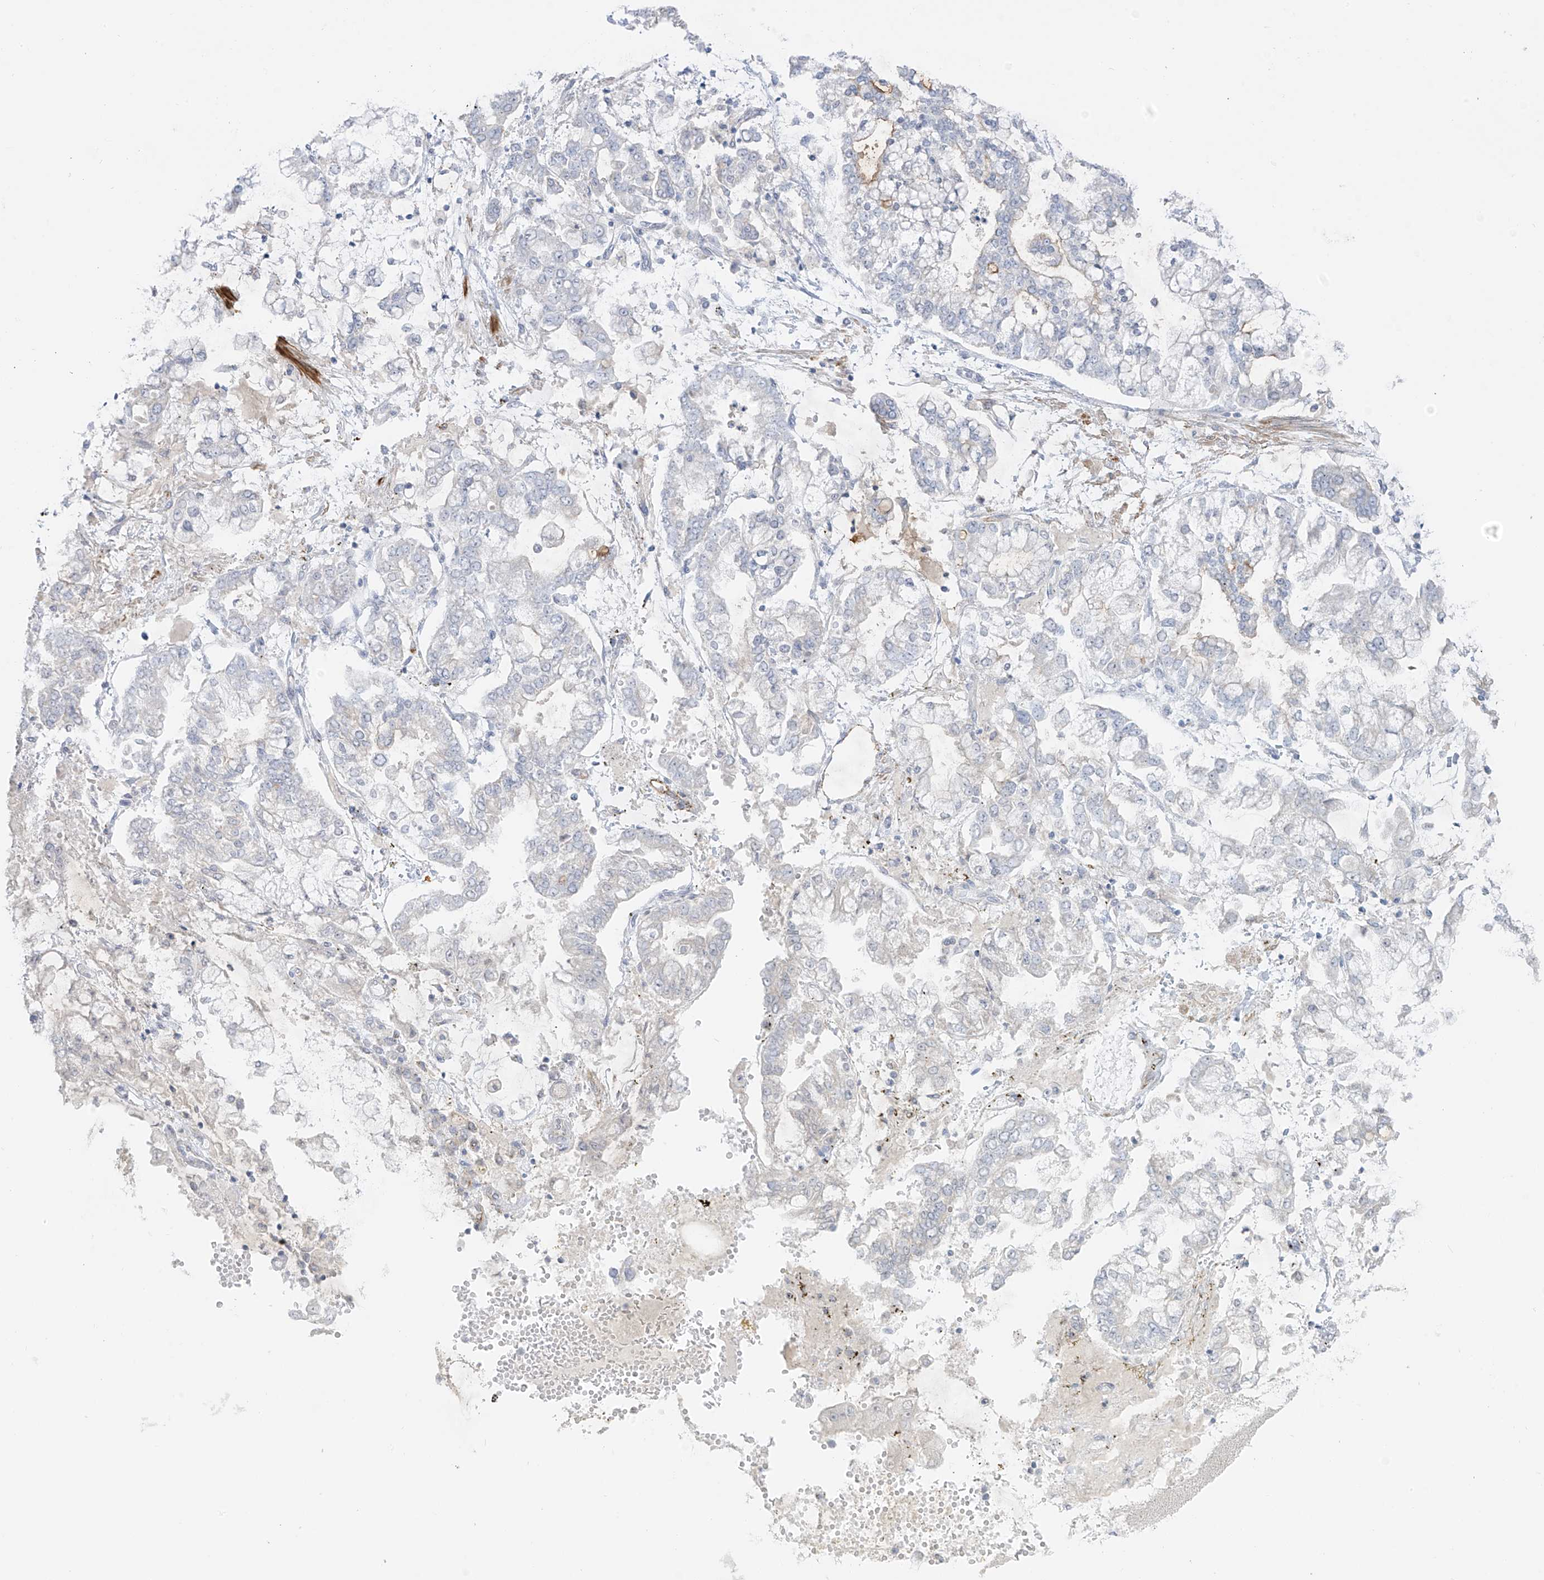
{"staining": {"intensity": "negative", "quantity": "none", "location": "none"}, "tissue": "stomach cancer", "cell_type": "Tumor cells", "image_type": "cancer", "snomed": [{"axis": "morphology", "description": "Normal tissue, NOS"}, {"axis": "morphology", "description": "Adenocarcinoma, NOS"}, {"axis": "topography", "description": "Stomach, upper"}, {"axis": "topography", "description": "Stomach"}], "caption": "Tumor cells show no significant protein staining in stomach cancer (adenocarcinoma). The staining was performed using DAB (3,3'-diaminobenzidine) to visualize the protein expression in brown, while the nuclei were stained in blue with hematoxylin (Magnification: 20x).", "gene": "C11orf87", "patient": {"sex": "male", "age": 76}}